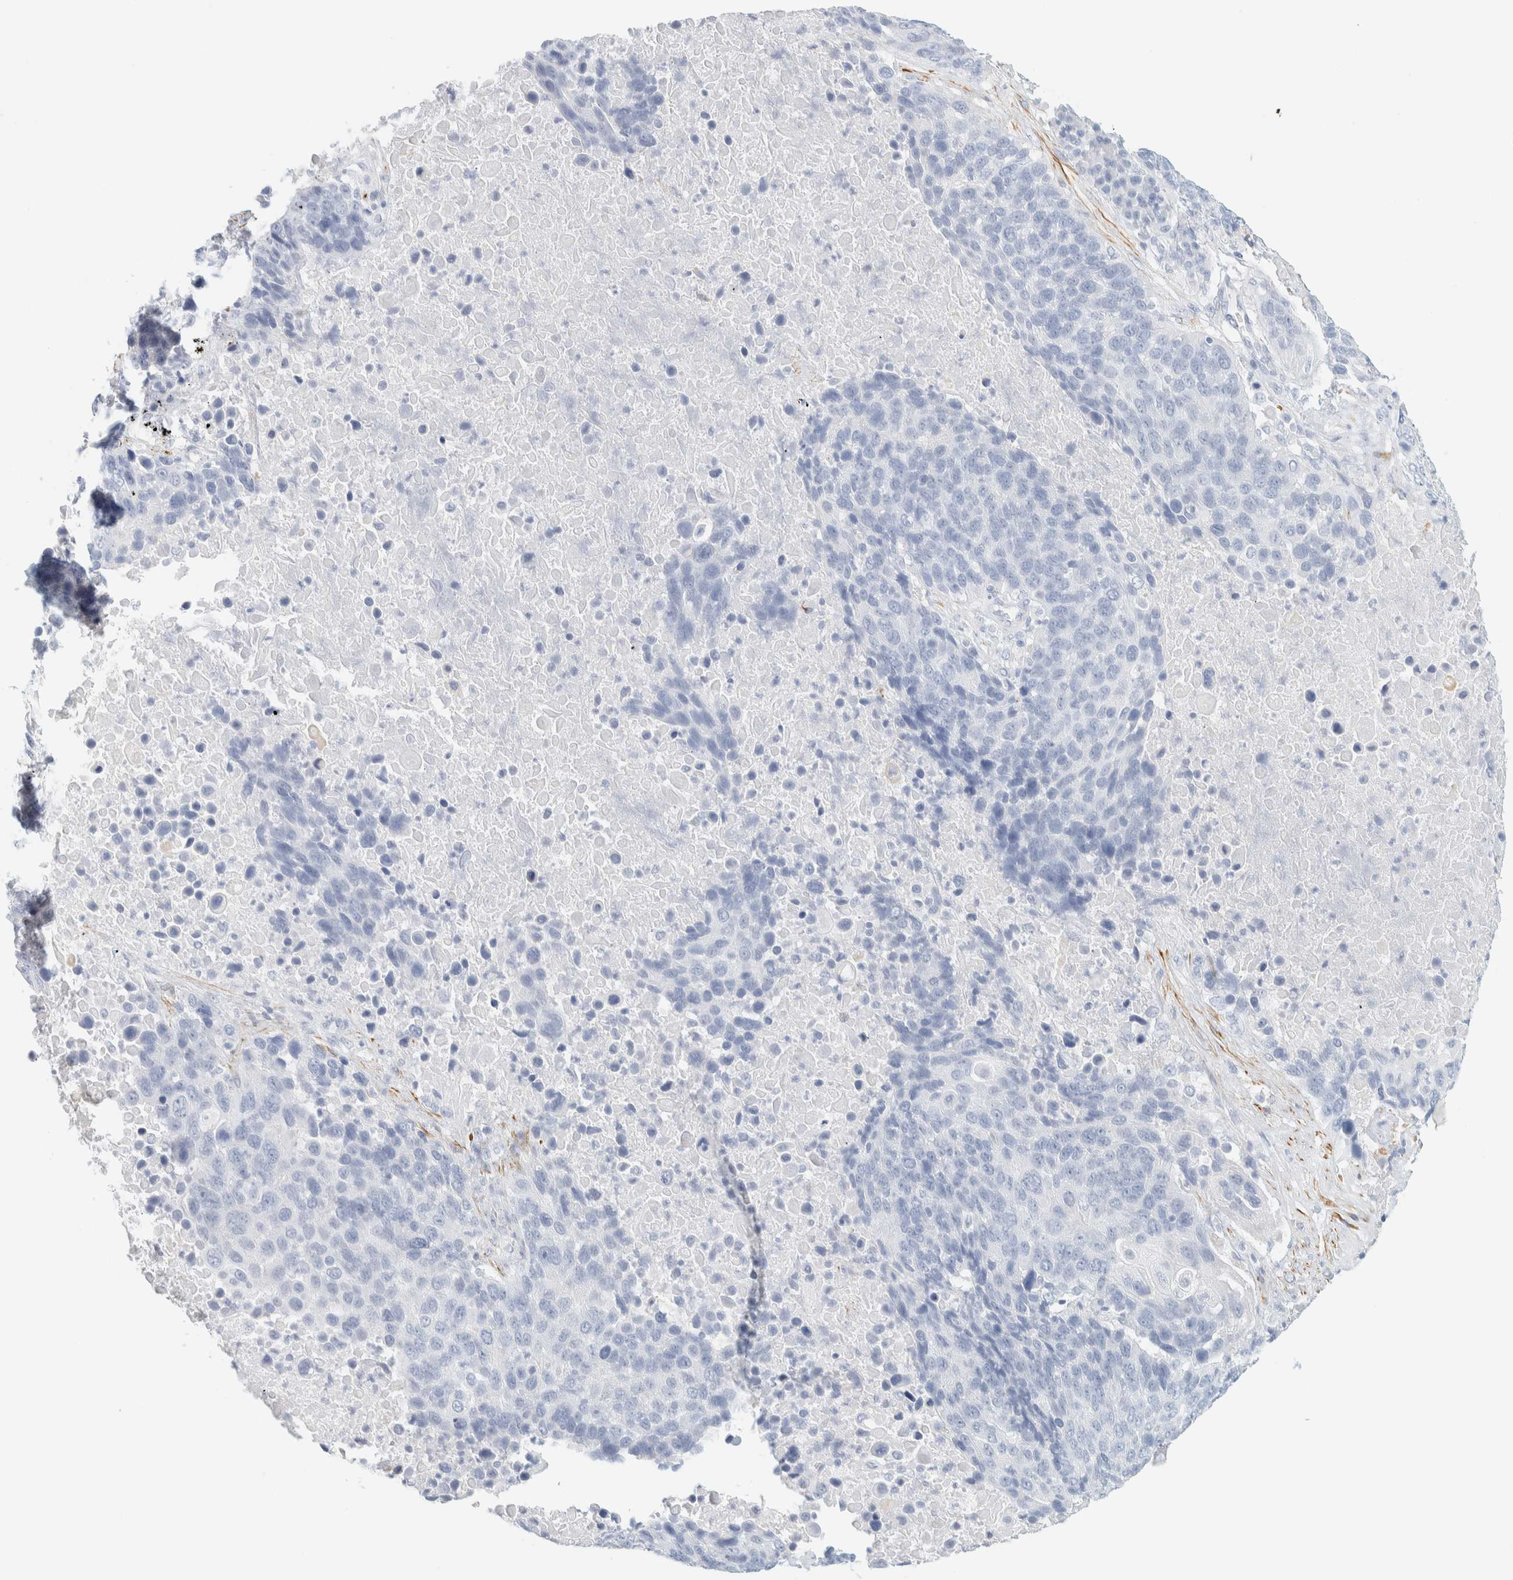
{"staining": {"intensity": "negative", "quantity": "none", "location": "none"}, "tissue": "lung cancer", "cell_type": "Tumor cells", "image_type": "cancer", "snomed": [{"axis": "morphology", "description": "Squamous cell carcinoma, NOS"}, {"axis": "topography", "description": "Lung"}], "caption": "High power microscopy photomicrograph of an immunohistochemistry (IHC) histopathology image of lung squamous cell carcinoma, revealing no significant expression in tumor cells.", "gene": "AFMID", "patient": {"sex": "male", "age": 66}}